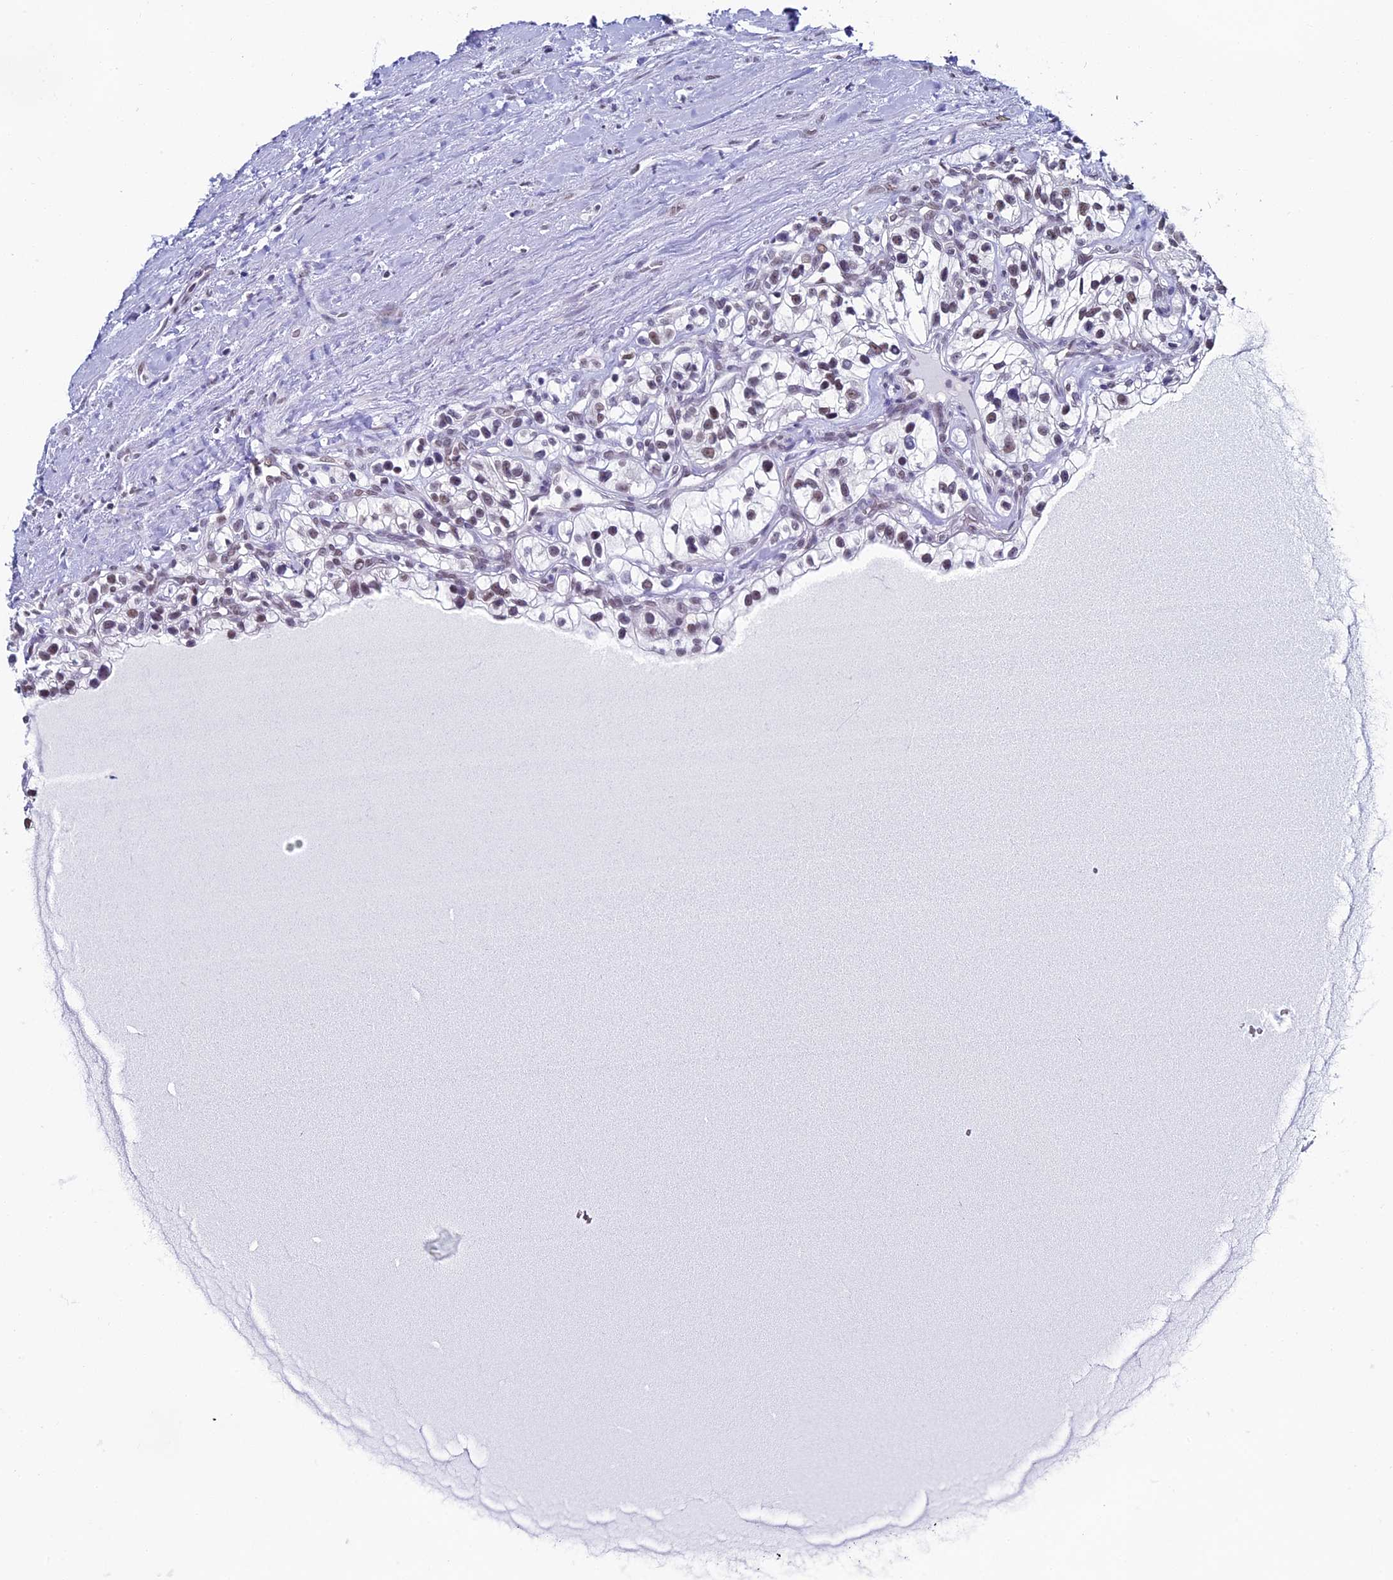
{"staining": {"intensity": "moderate", "quantity": "25%-75%", "location": "nuclear"}, "tissue": "renal cancer", "cell_type": "Tumor cells", "image_type": "cancer", "snomed": [{"axis": "morphology", "description": "Adenocarcinoma, NOS"}, {"axis": "topography", "description": "Kidney"}], "caption": "Adenocarcinoma (renal) stained with DAB (3,3'-diaminobenzidine) immunohistochemistry shows medium levels of moderate nuclear expression in approximately 25%-75% of tumor cells.", "gene": "CD2BP2", "patient": {"sex": "female", "age": 57}}